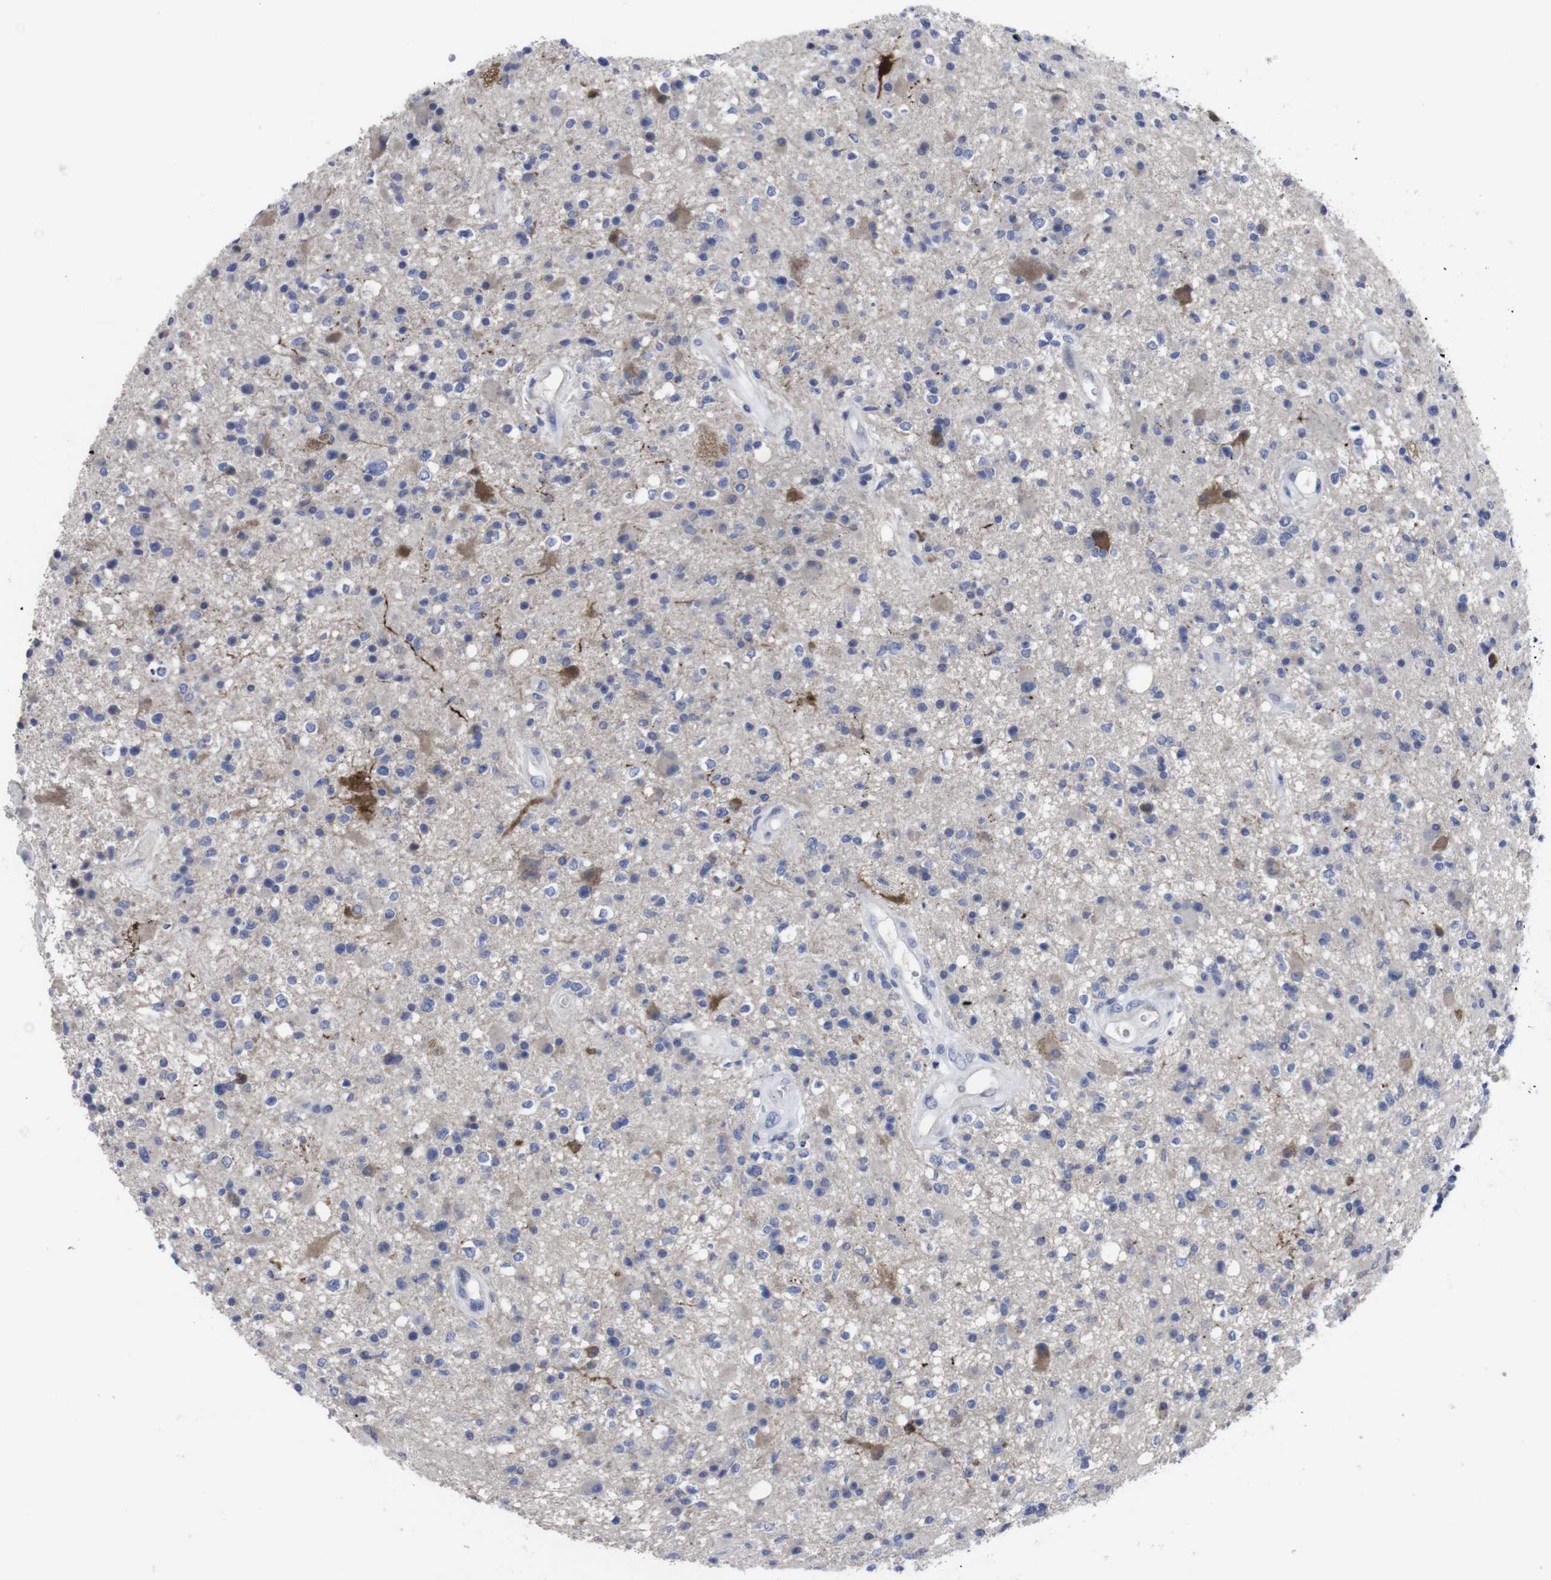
{"staining": {"intensity": "negative", "quantity": "none", "location": "none"}, "tissue": "glioma", "cell_type": "Tumor cells", "image_type": "cancer", "snomed": [{"axis": "morphology", "description": "Glioma, malignant, High grade"}, {"axis": "topography", "description": "Brain"}], "caption": "This is an immunohistochemistry (IHC) histopathology image of human malignant glioma (high-grade). There is no expression in tumor cells.", "gene": "SNCG", "patient": {"sex": "male", "age": 33}}